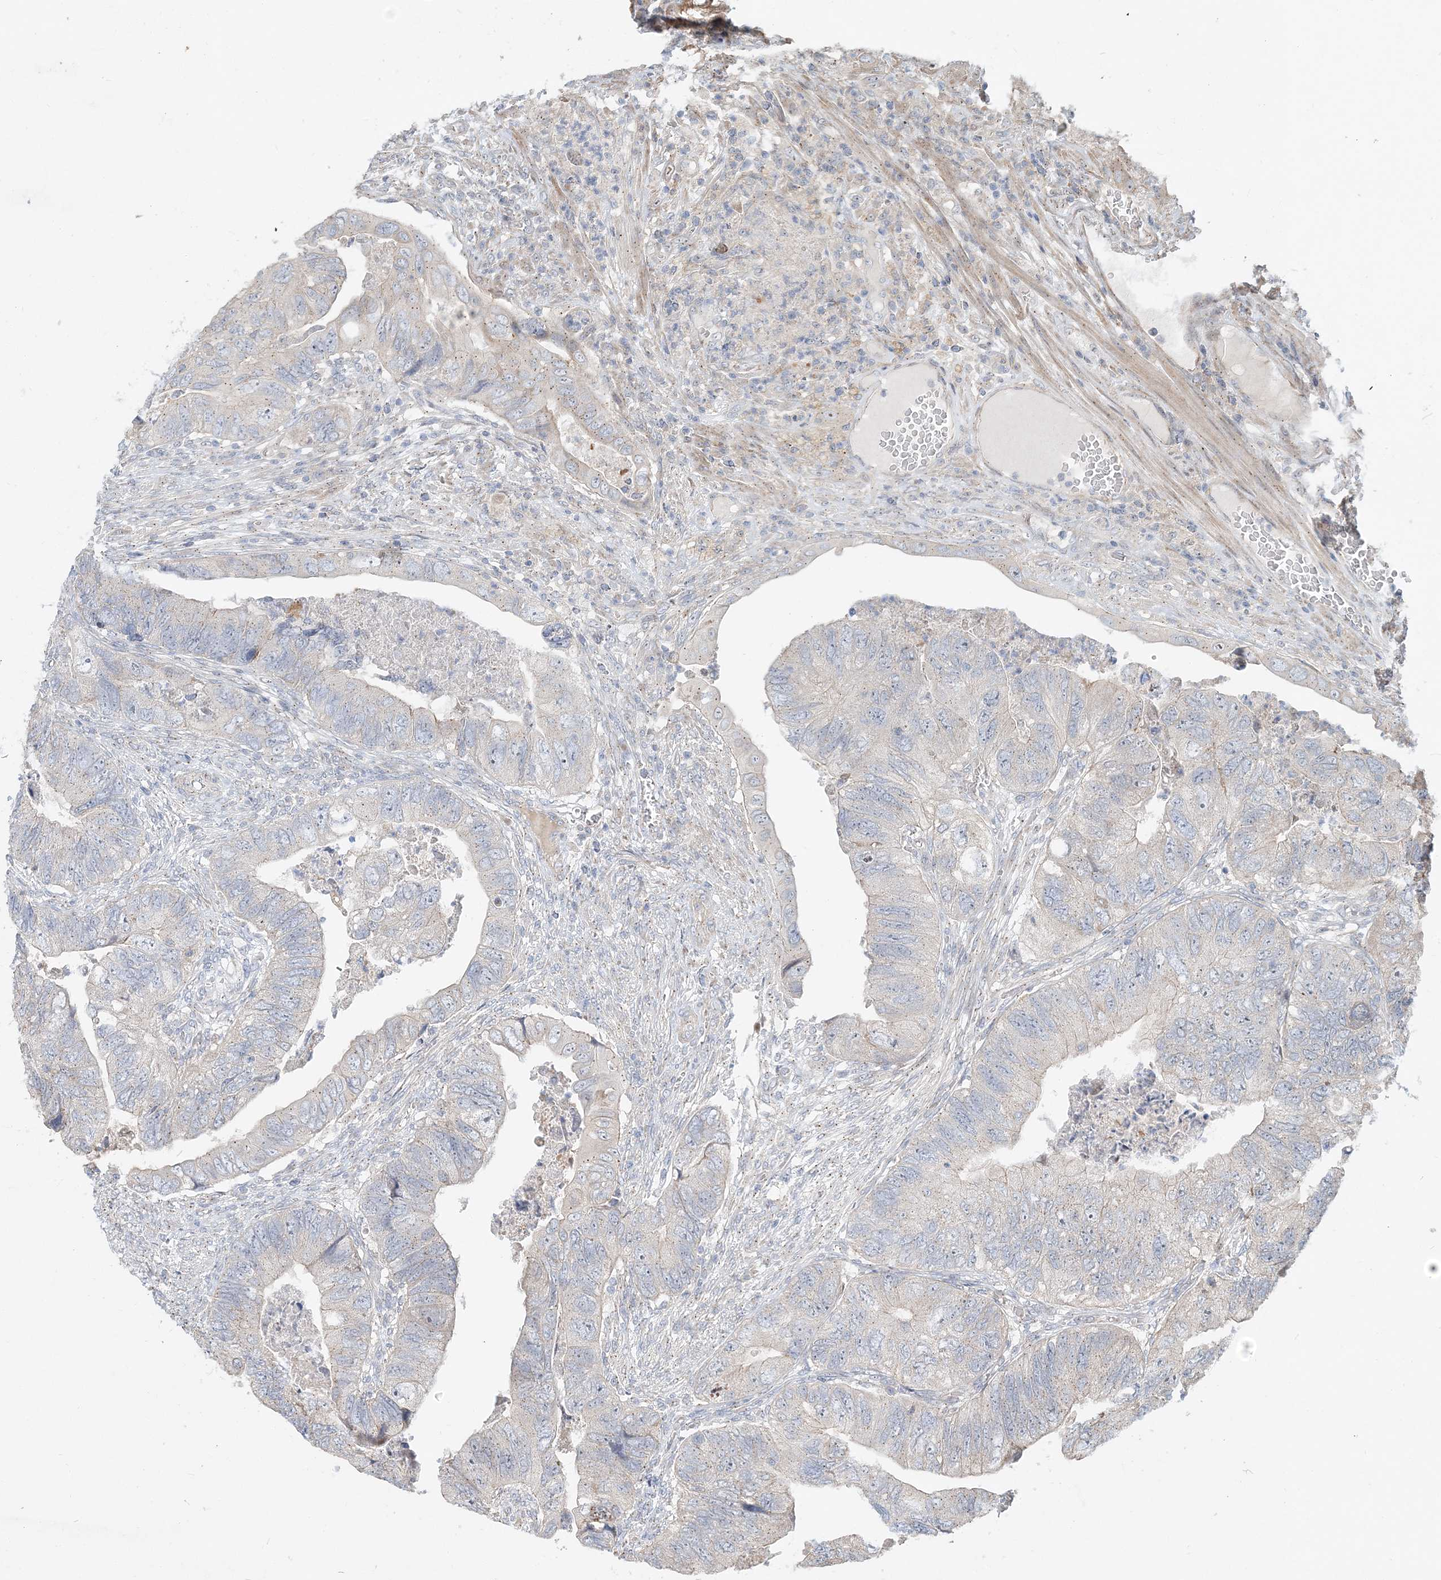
{"staining": {"intensity": "negative", "quantity": "none", "location": "none"}, "tissue": "colorectal cancer", "cell_type": "Tumor cells", "image_type": "cancer", "snomed": [{"axis": "morphology", "description": "Adenocarcinoma, NOS"}, {"axis": "topography", "description": "Rectum"}], "caption": "Protein analysis of colorectal cancer (adenocarcinoma) shows no significant positivity in tumor cells. (Brightfield microscopy of DAB immunohistochemistry at high magnification).", "gene": "CXXC5", "patient": {"sex": "male", "age": 63}}